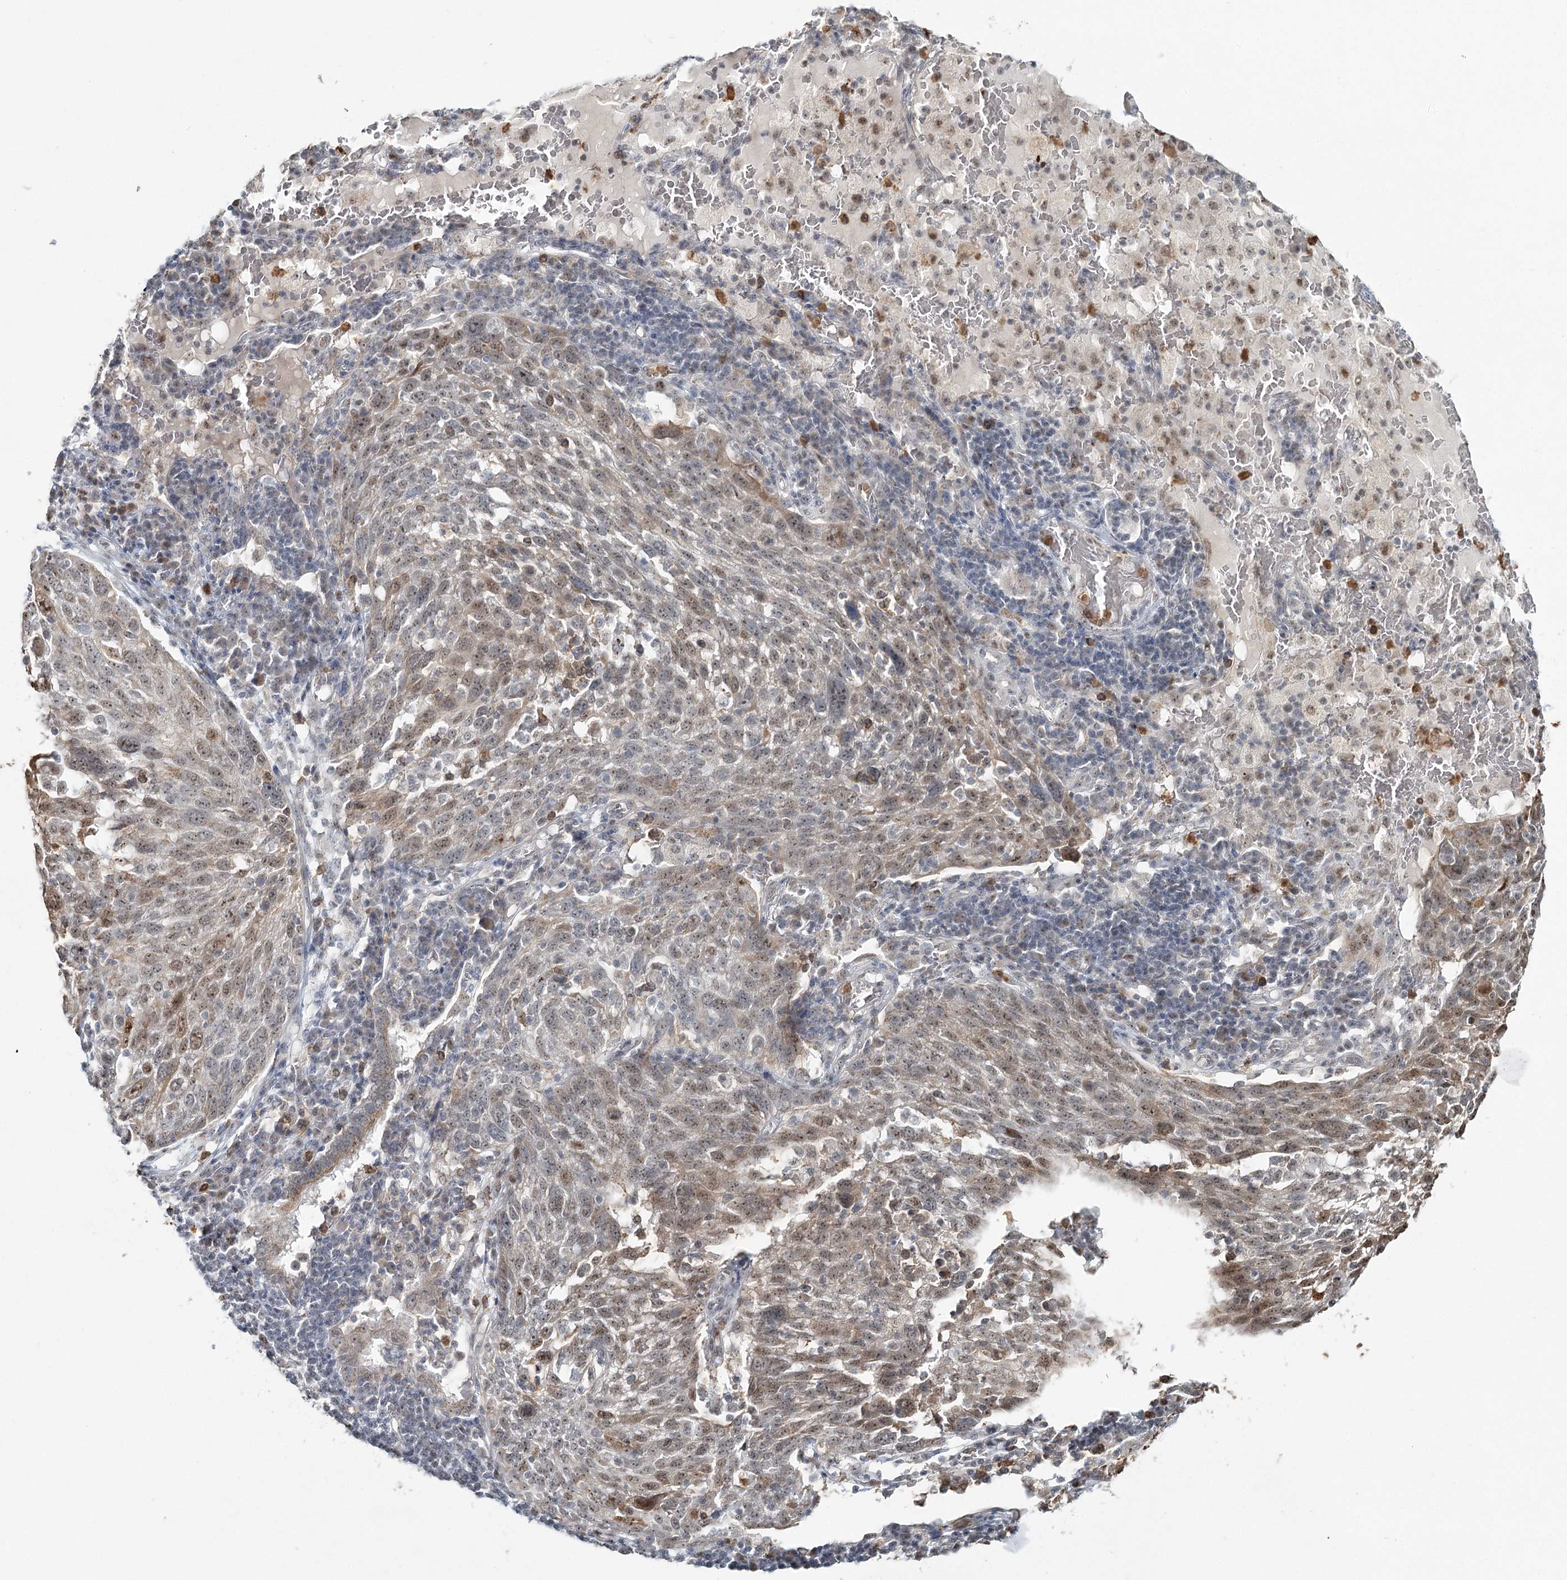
{"staining": {"intensity": "moderate", "quantity": ">75%", "location": "cytoplasmic/membranous,nuclear"}, "tissue": "lung cancer", "cell_type": "Tumor cells", "image_type": "cancer", "snomed": [{"axis": "morphology", "description": "Squamous cell carcinoma, NOS"}, {"axis": "topography", "description": "Lung"}], "caption": "A high-resolution micrograph shows immunohistochemistry staining of lung cancer, which displays moderate cytoplasmic/membranous and nuclear expression in approximately >75% of tumor cells.", "gene": "ATAD1", "patient": {"sex": "male", "age": 65}}